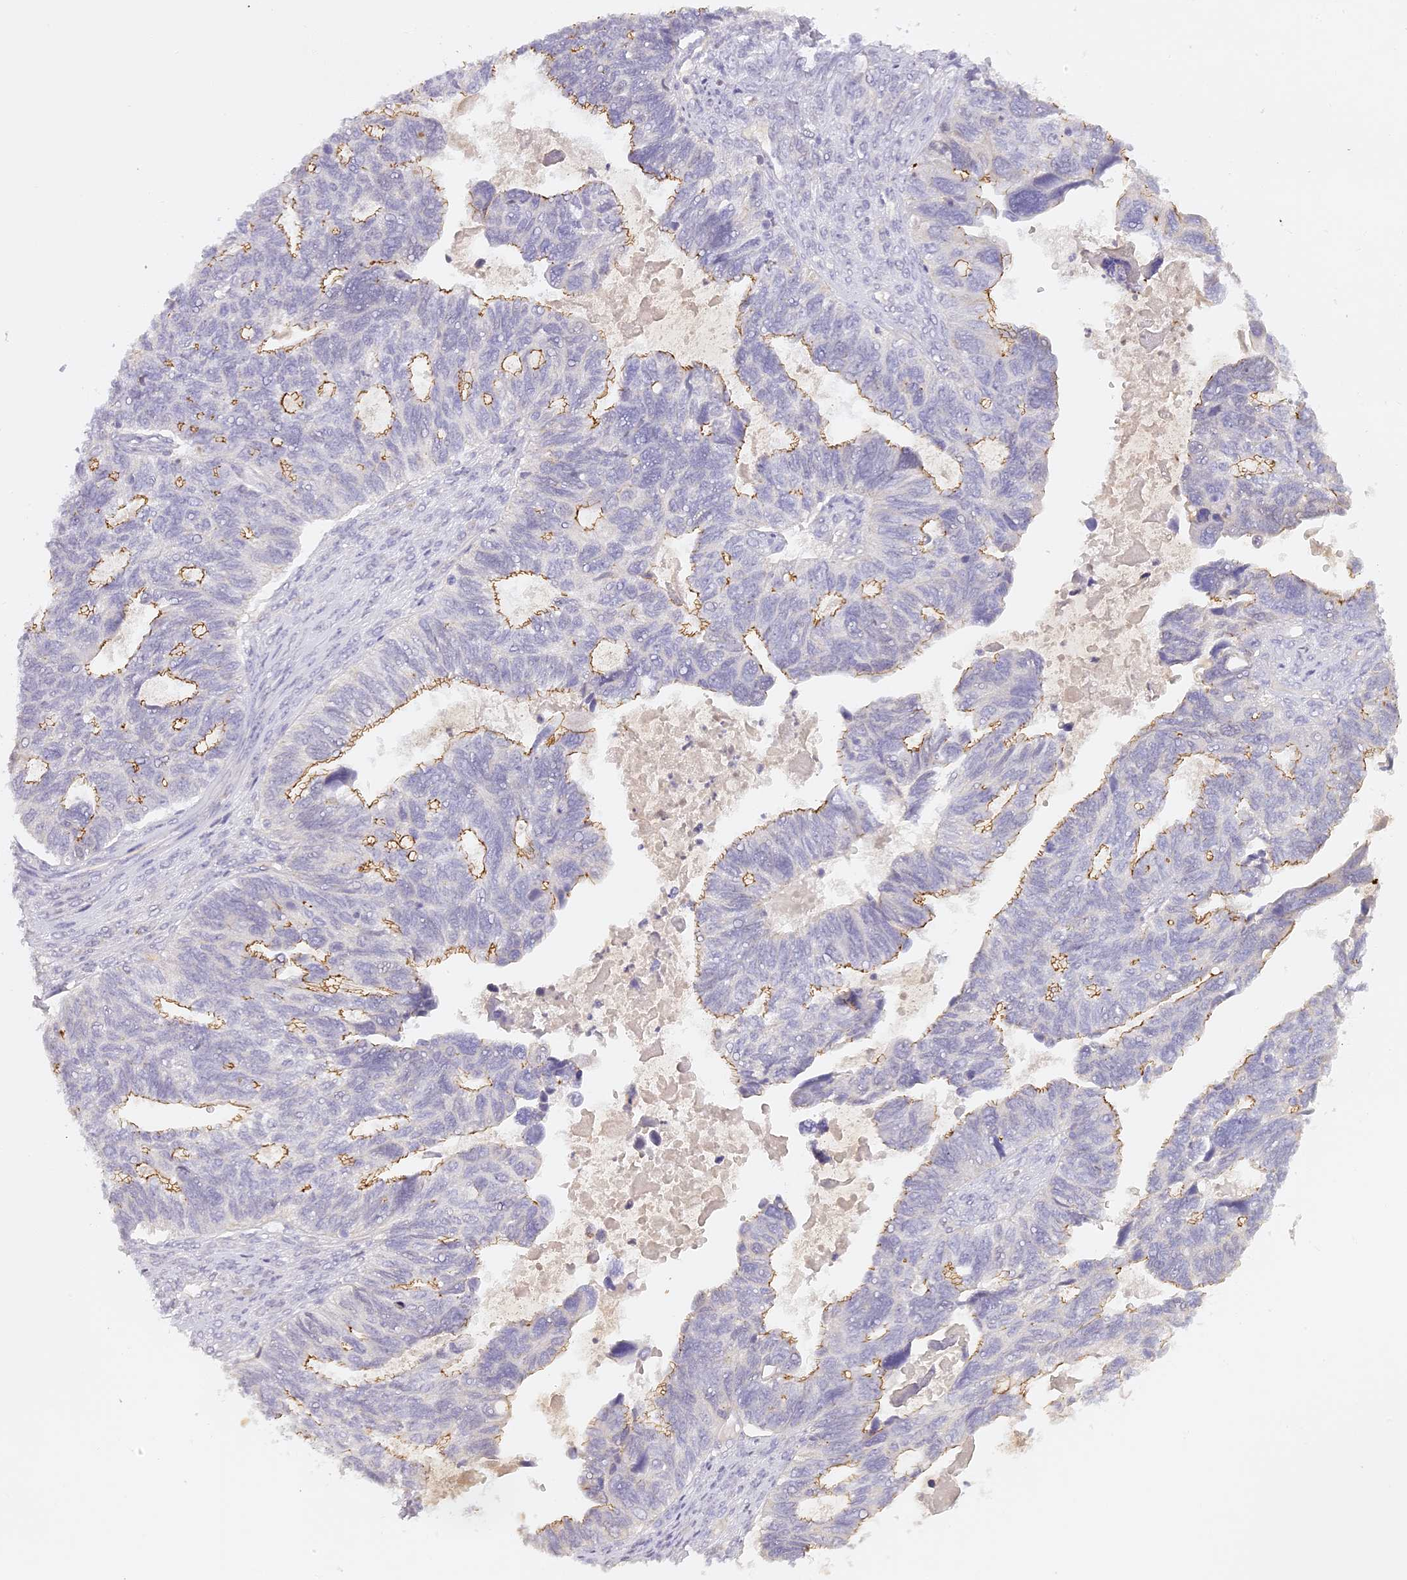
{"staining": {"intensity": "moderate", "quantity": "25%-75%", "location": "cytoplasmic/membranous"}, "tissue": "ovarian cancer", "cell_type": "Tumor cells", "image_type": "cancer", "snomed": [{"axis": "morphology", "description": "Cystadenocarcinoma, serous, NOS"}, {"axis": "topography", "description": "Ovary"}], "caption": "IHC photomicrograph of human ovarian cancer stained for a protein (brown), which shows medium levels of moderate cytoplasmic/membranous positivity in approximately 25%-75% of tumor cells.", "gene": "ELL3", "patient": {"sex": "female", "age": 79}}